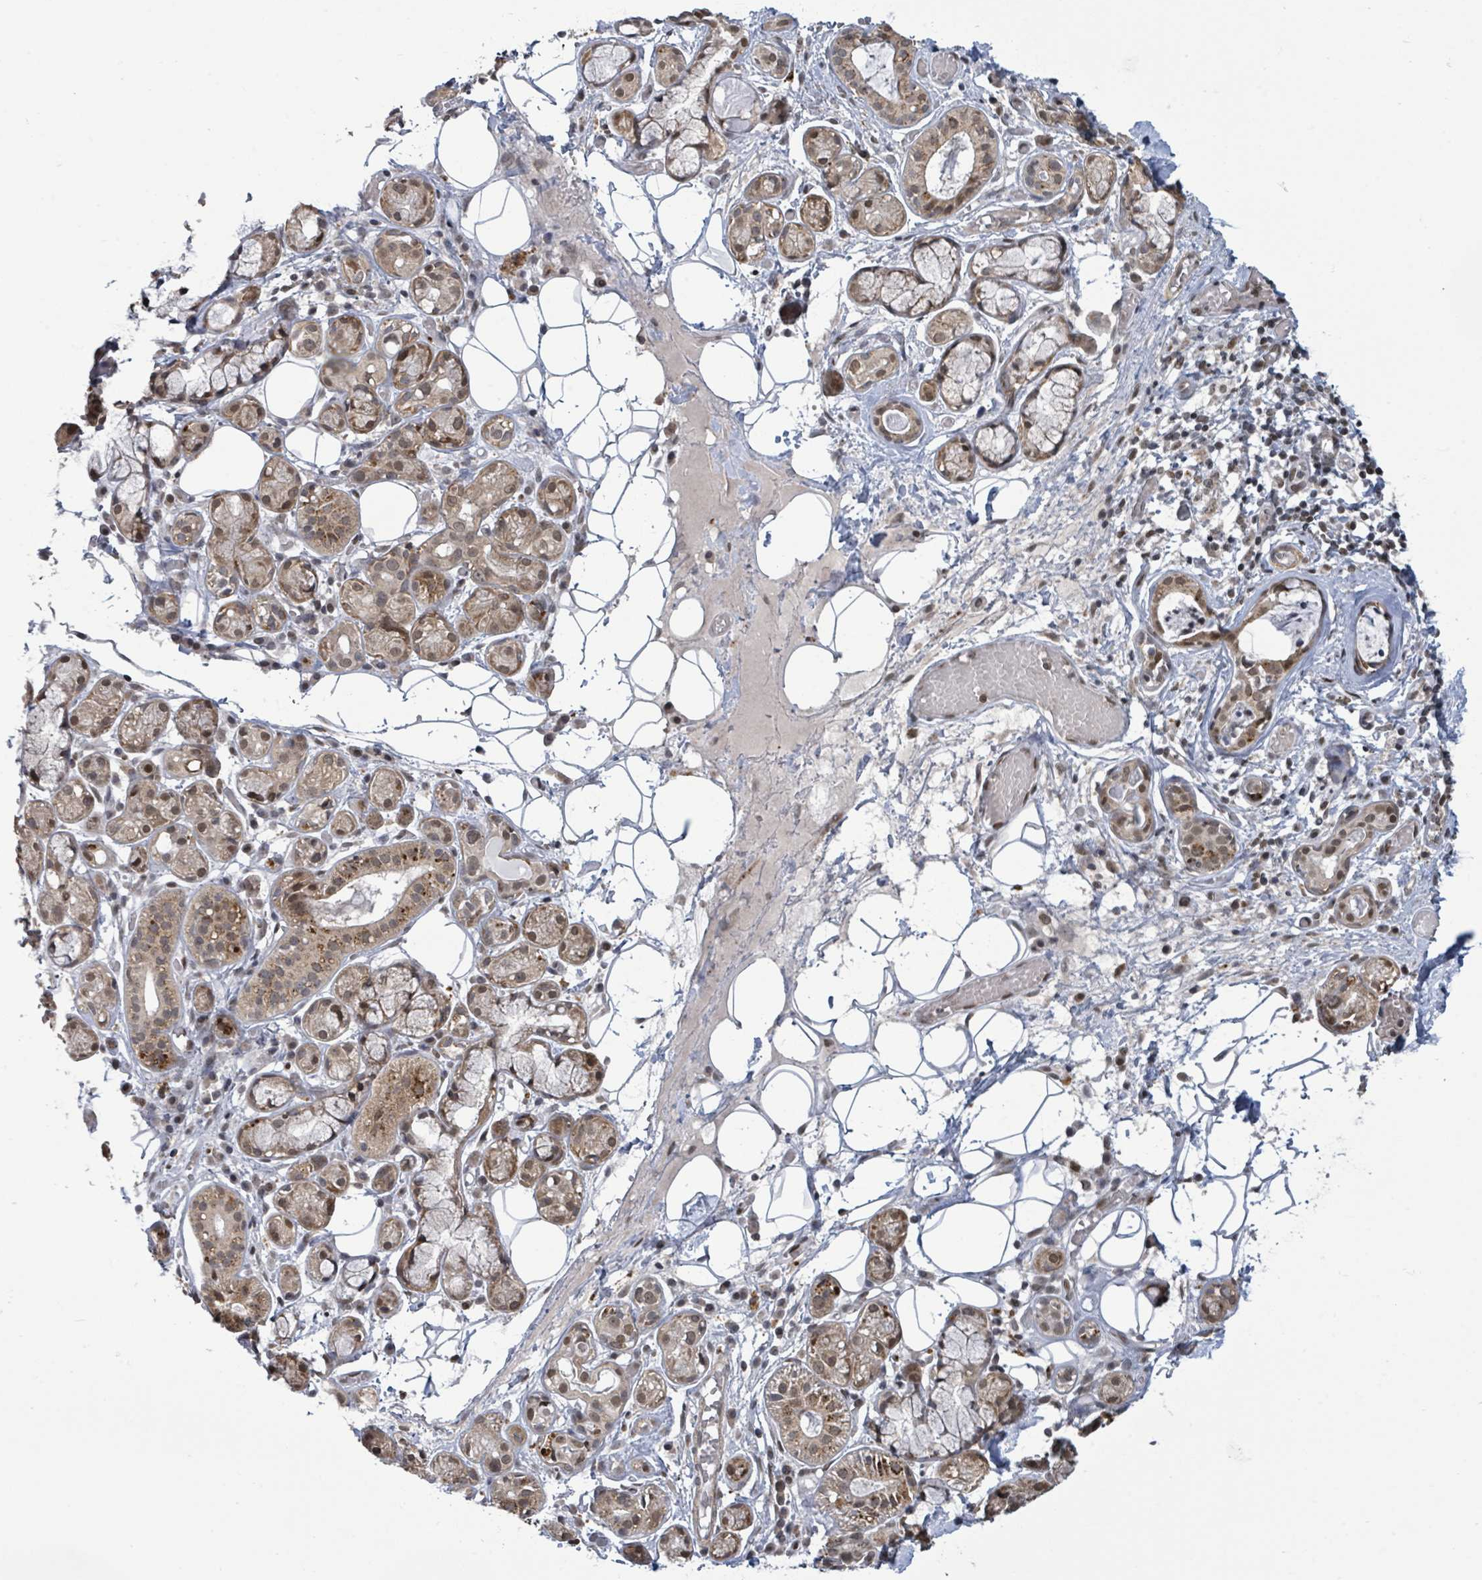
{"staining": {"intensity": "moderate", "quantity": ">75%", "location": "cytoplasmic/membranous,nuclear"}, "tissue": "salivary gland", "cell_type": "Glandular cells", "image_type": "normal", "snomed": [{"axis": "morphology", "description": "Normal tissue, NOS"}, {"axis": "topography", "description": "Salivary gland"}], "caption": "IHC photomicrograph of benign salivary gland: salivary gland stained using IHC demonstrates medium levels of moderate protein expression localized specifically in the cytoplasmic/membranous,nuclear of glandular cells, appearing as a cytoplasmic/membranous,nuclear brown color.", "gene": "SBF2", "patient": {"sex": "male", "age": 82}}